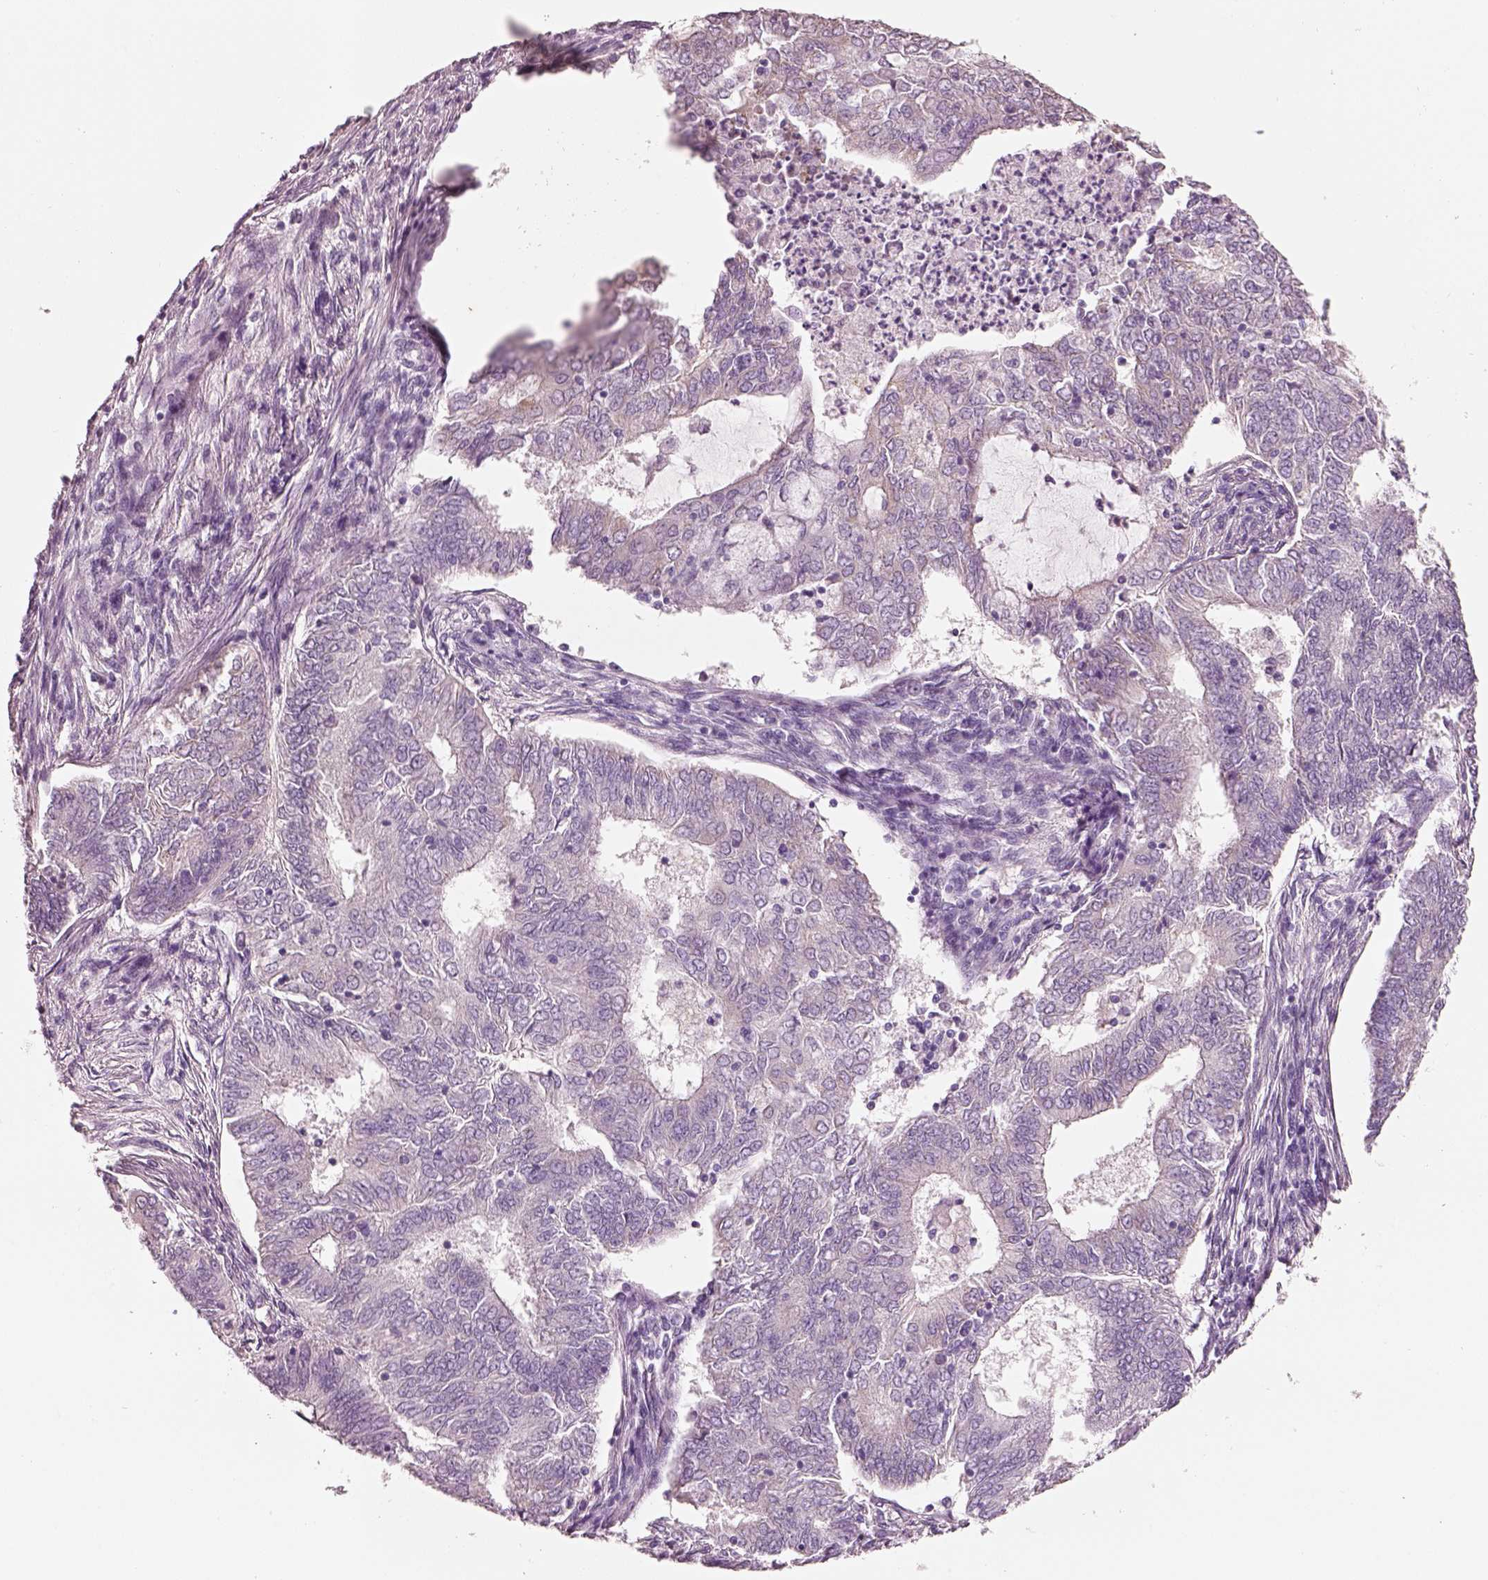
{"staining": {"intensity": "weak", "quantity": "25%-75%", "location": "cytoplasmic/membranous"}, "tissue": "endometrial cancer", "cell_type": "Tumor cells", "image_type": "cancer", "snomed": [{"axis": "morphology", "description": "Adenocarcinoma, NOS"}, {"axis": "topography", "description": "Endometrium"}], "caption": "Tumor cells display low levels of weak cytoplasmic/membranous expression in about 25%-75% of cells in human adenocarcinoma (endometrial).", "gene": "ELSPBP1", "patient": {"sex": "female", "age": 62}}